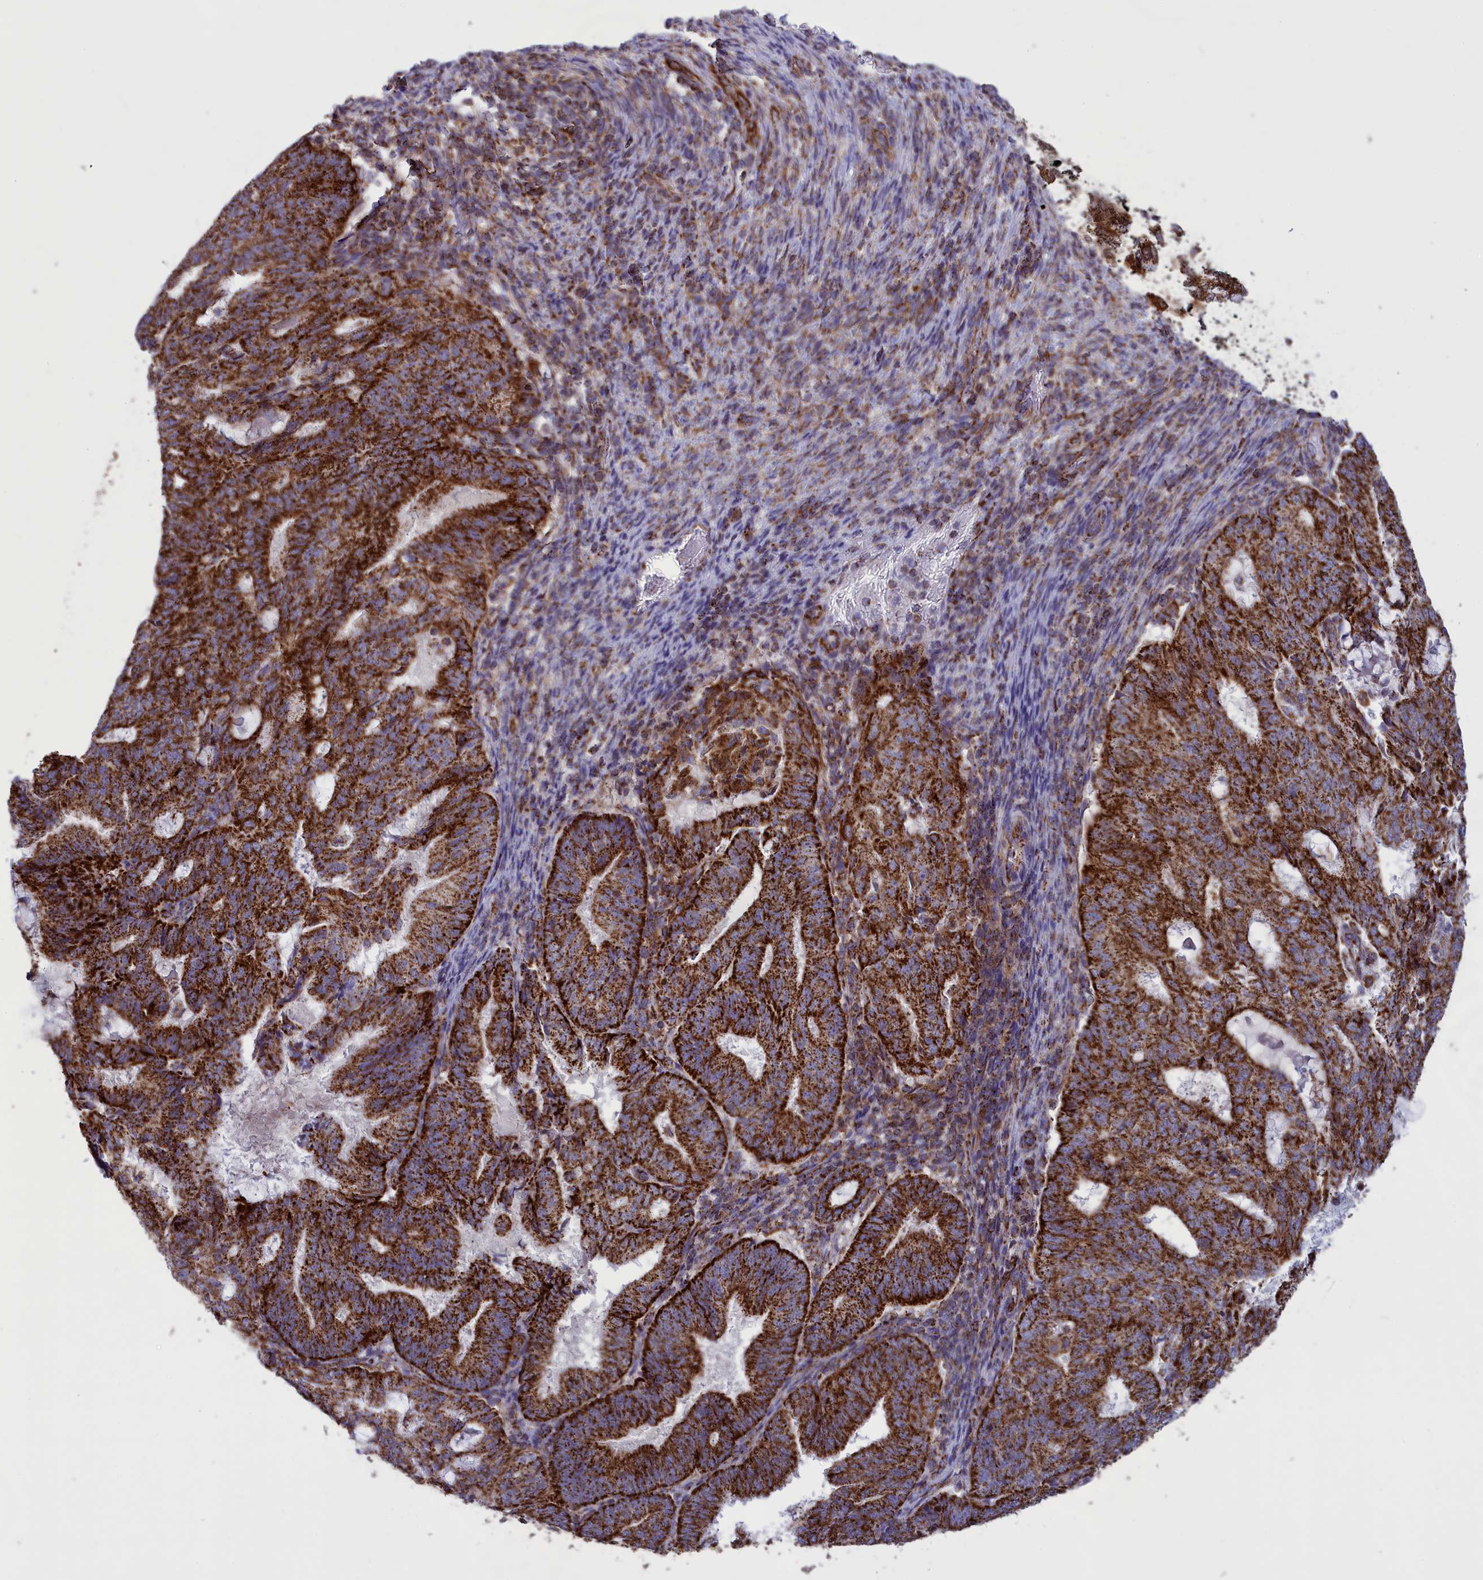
{"staining": {"intensity": "strong", "quantity": ">75%", "location": "cytoplasmic/membranous"}, "tissue": "endometrial cancer", "cell_type": "Tumor cells", "image_type": "cancer", "snomed": [{"axis": "morphology", "description": "Adenocarcinoma, NOS"}, {"axis": "topography", "description": "Endometrium"}], "caption": "Brown immunohistochemical staining in endometrial adenocarcinoma reveals strong cytoplasmic/membranous staining in approximately >75% of tumor cells. Using DAB (brown) and hematoxylin (blue) stains, captured at high magnification using brightfield microscopy.", "gene": "ISOC2", "patient": {"sex": "female", "age": 70}}